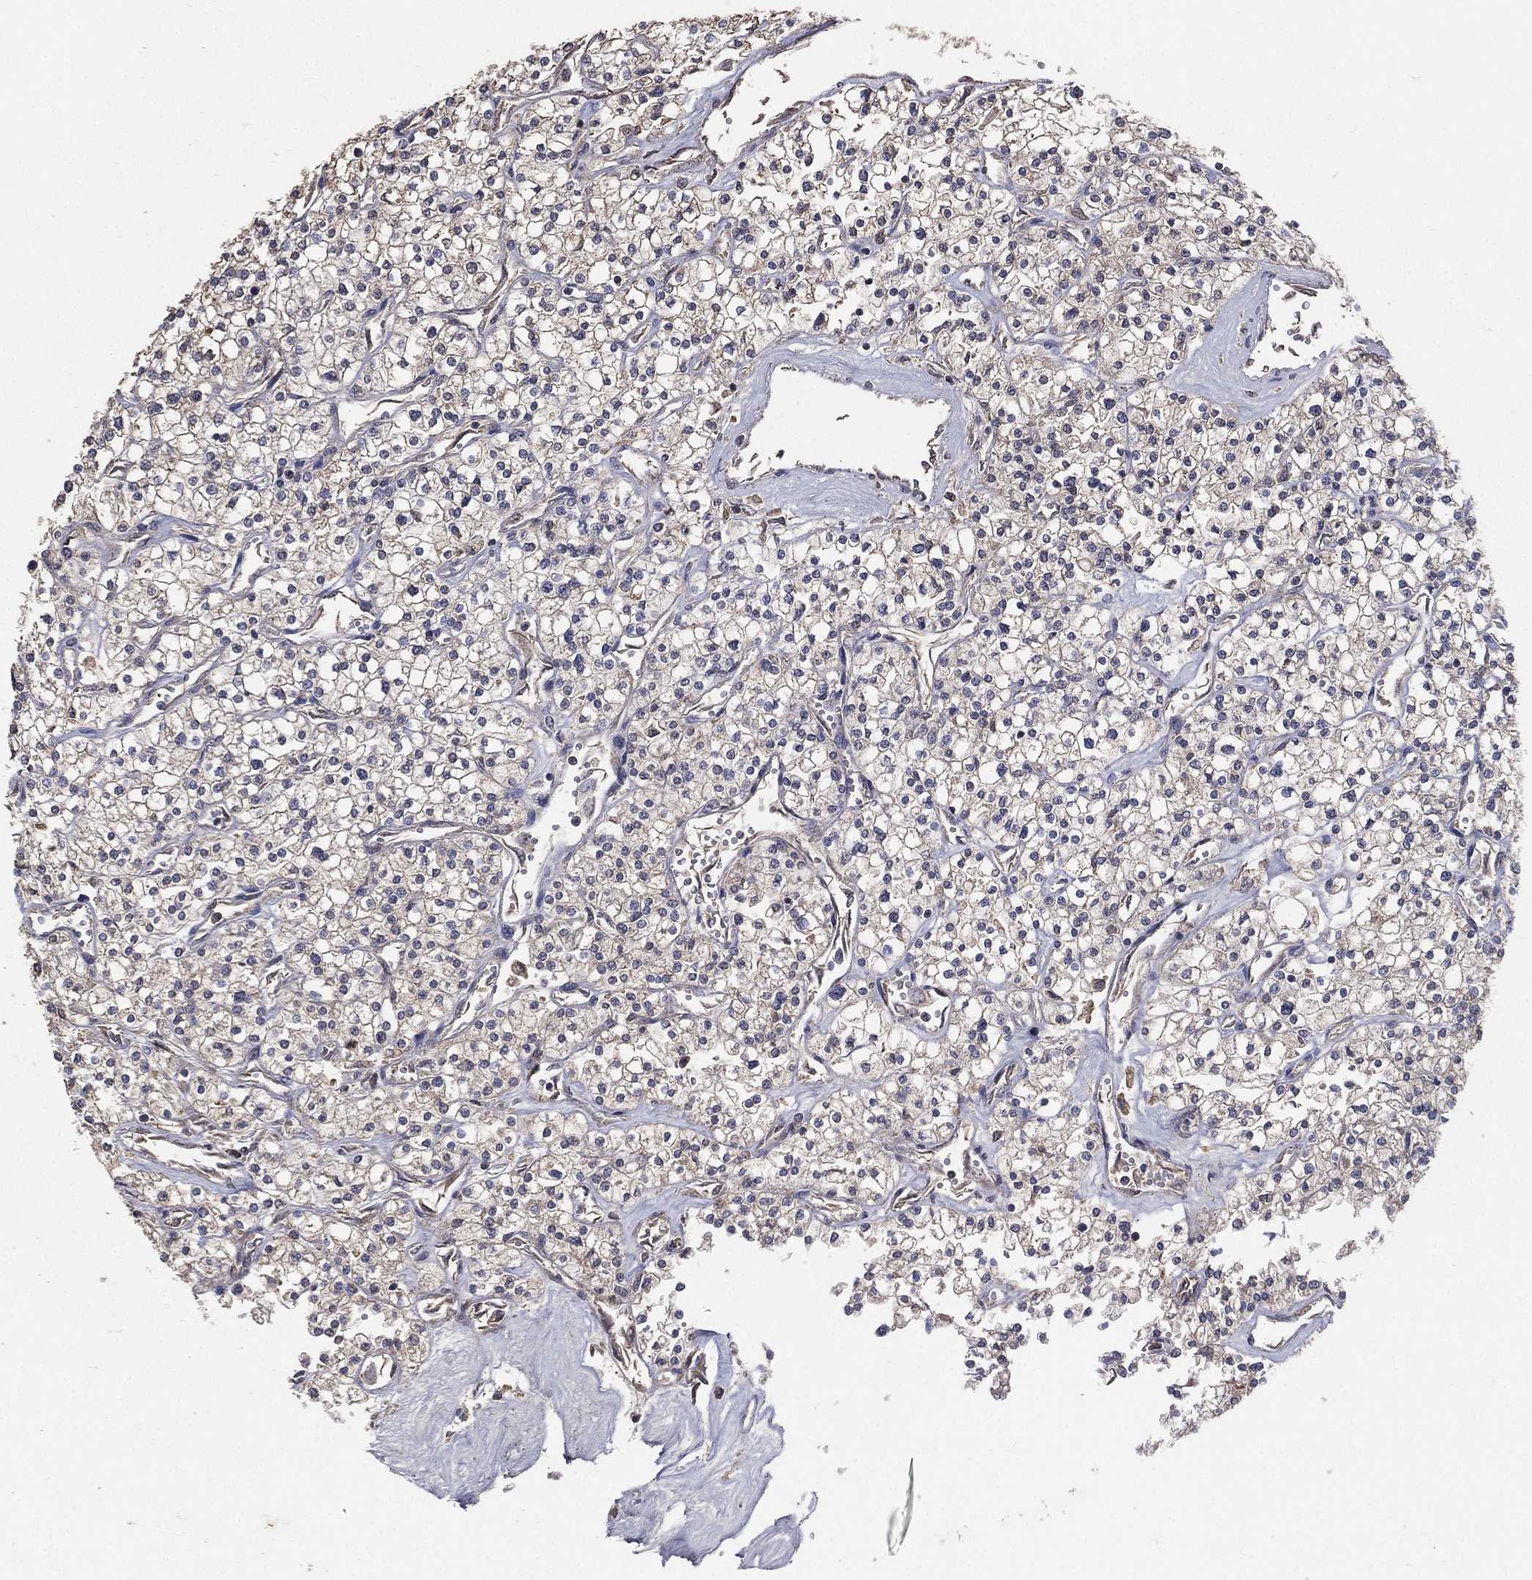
{"staining": {"intensity": "negative", "quantity": "none", "location": "none"}, "tissue": "renal cancer", "cell_type": "Tumor cells", "image_type": "cancer", "snomed": [{"axis": "morphology", "description": "Adenocarcinoma, NOS"}, {"axis": "topography", "description": "Kidney"}], "caption": "High power microscopy micrograph of an IHC micrograph of renal cancer (adenocarcinoma), revealing no significant expression in tumor cells.", "gene": "SNAP25", "patient": {"sex": "male", "age": 80}}